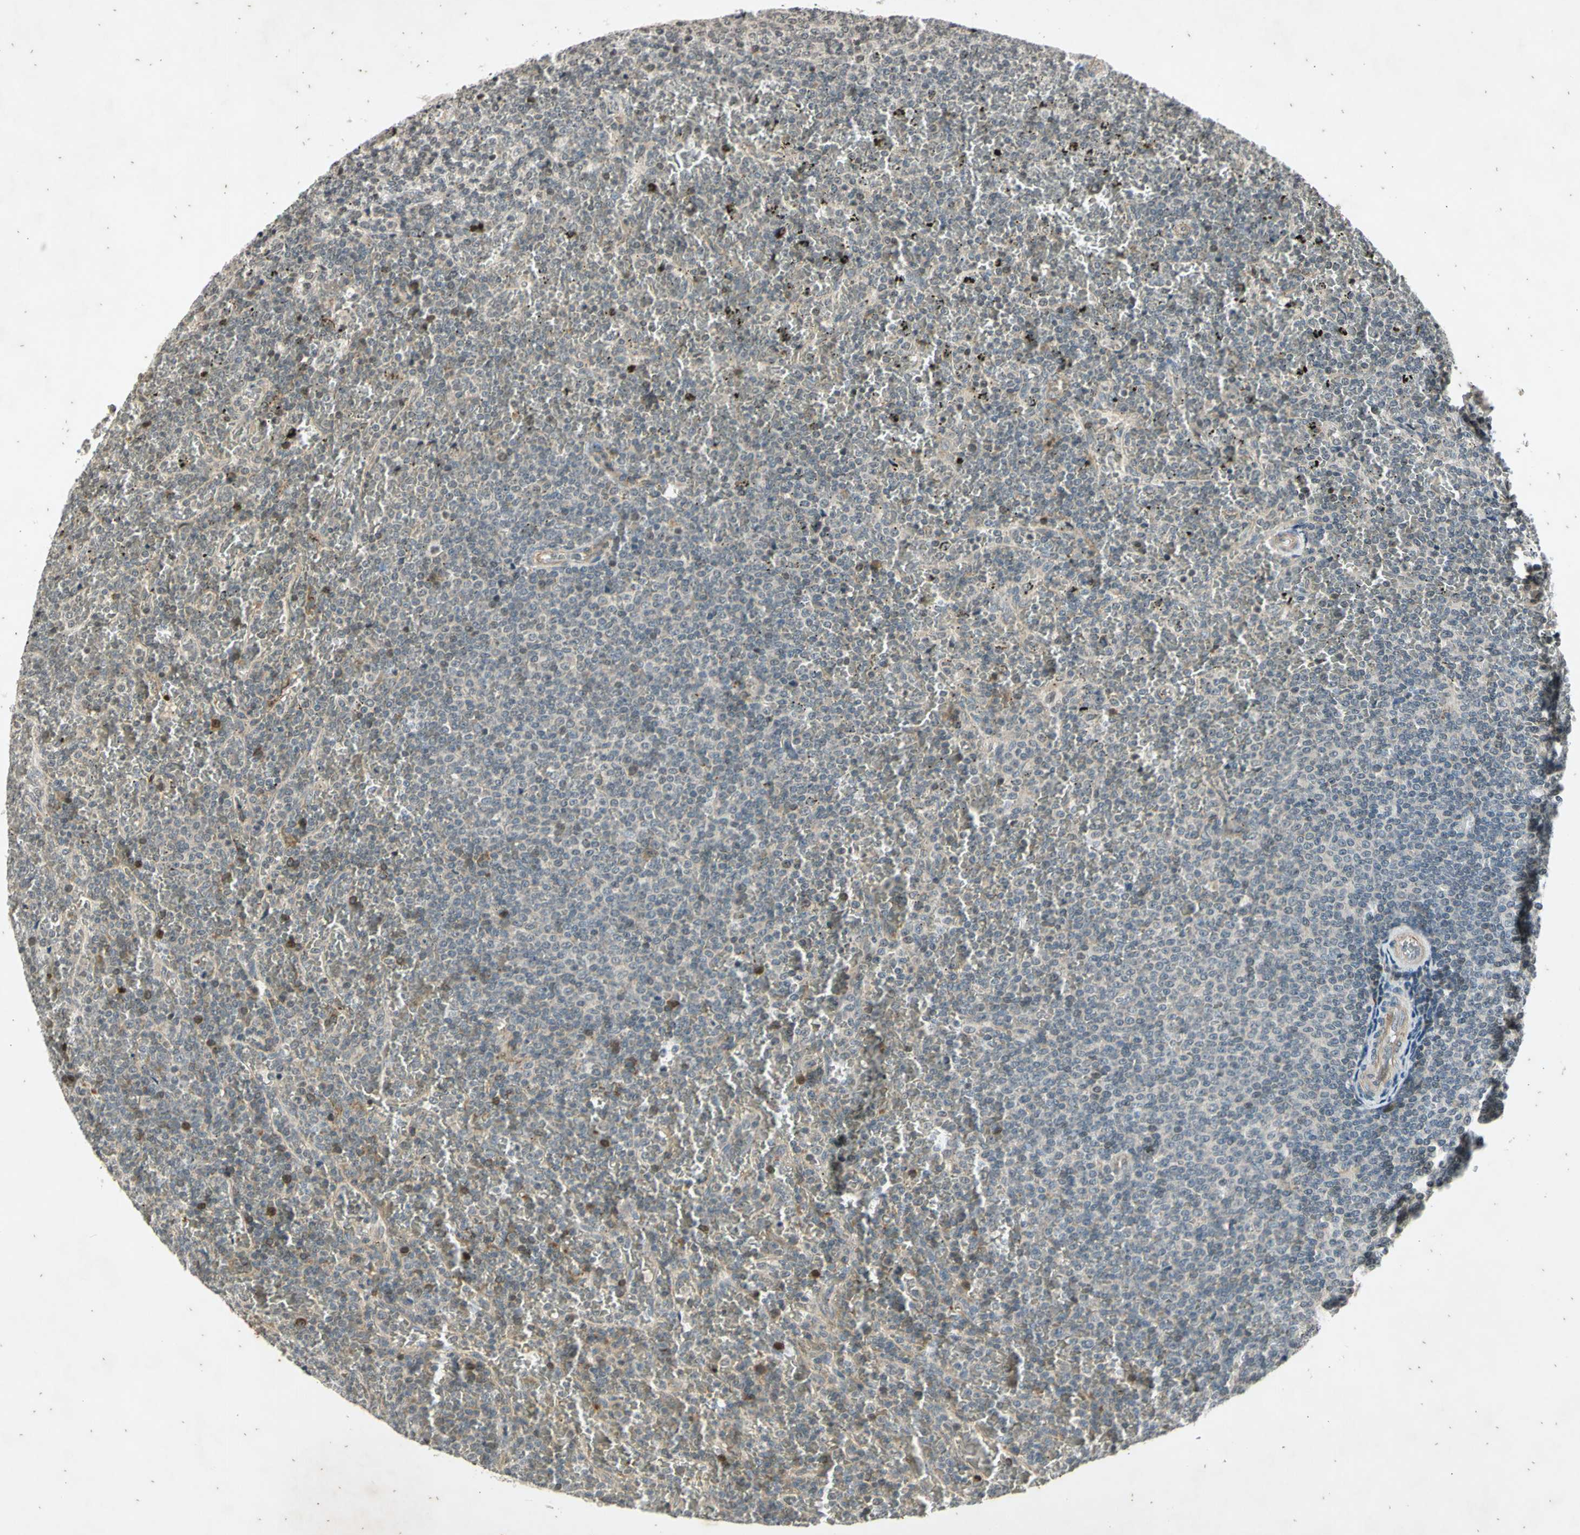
{"staining": {"intensity": "negative", "quantity": "none", "location": "none"}, "tissue": "lymphoma", "cell_type": "Tumor cells", "image_type": "cancer", "snomed": [{"axis": "morphology", "description": "Malignant lymphoma, non-Hodgkin's type, Low grade"}, {"axis": "topography", "description": "Spleen"}], "caption": "Tumor cells are negative for protein expression in human lymphoma.", "gene": "EFNB2", "patient": {"sex": "female", "age": 77}}